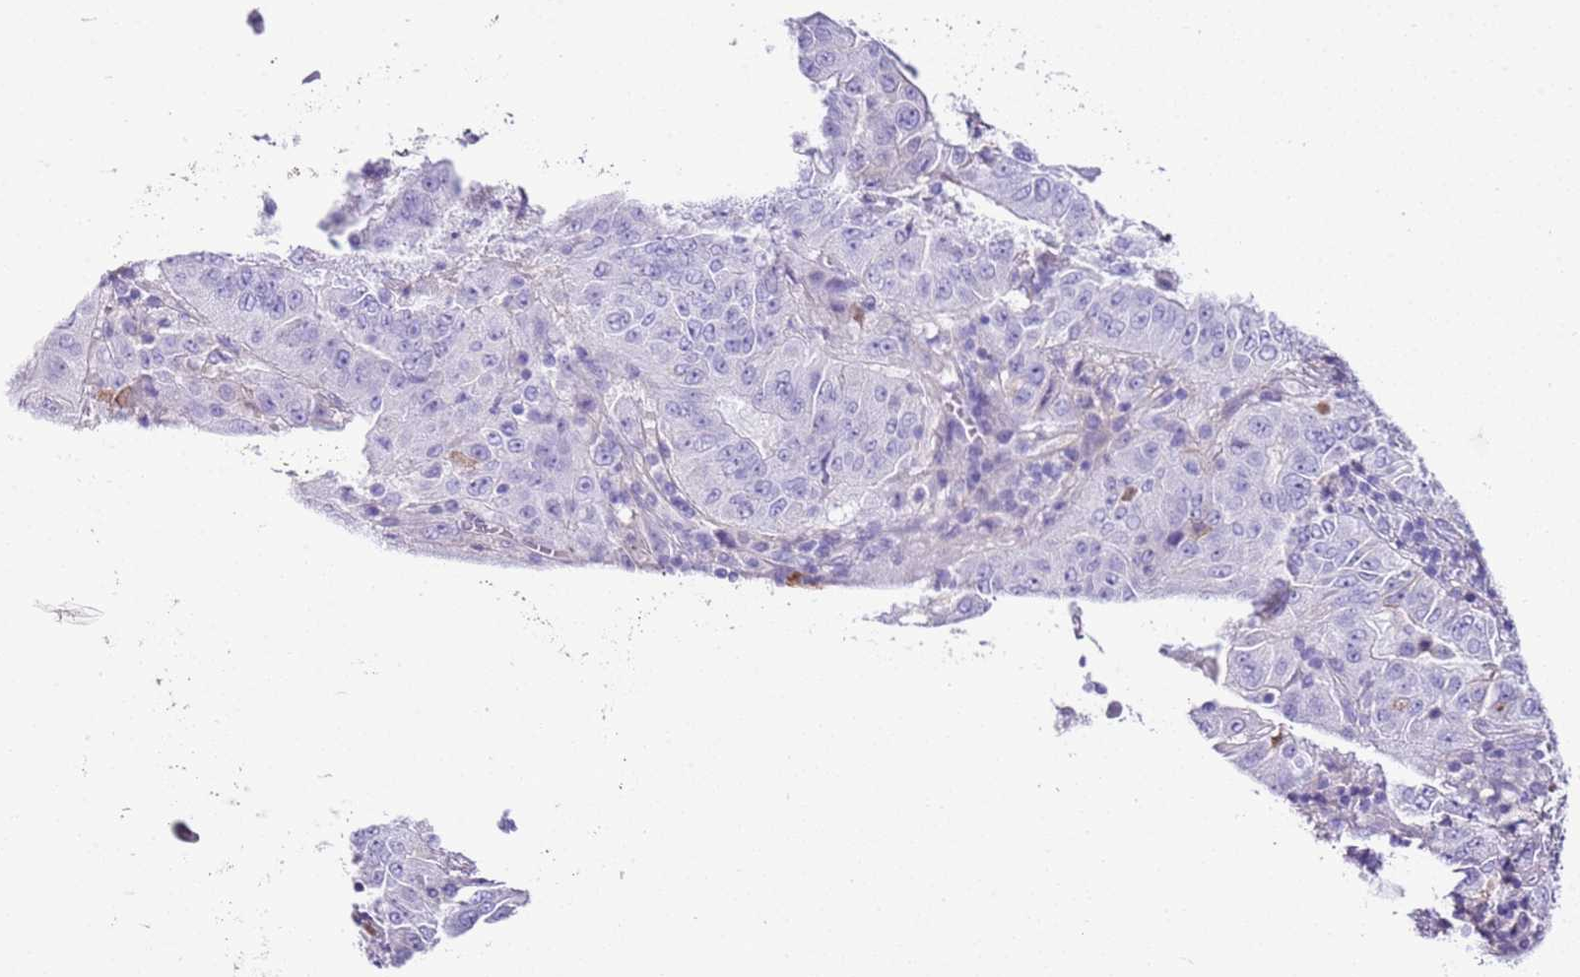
{"staining": {"intensity": "negative", "quantity": "none", "location": "none"}, "tissue": "pancreatic cancer", "cell_type": "Tumor cells", "image_type": "cancer", "snomed": [{"axis": "morphology", "description": "Adenocarcinoma, NOS"}, {"axis": "topography", "description": "Pancreas"}], "caption": "An image of pancreatic cancer stained for a protein displays no brown staining in tumor cells.", "gene": "IGKV3D-11", "patient": {"sex": "male", "age": 63}}